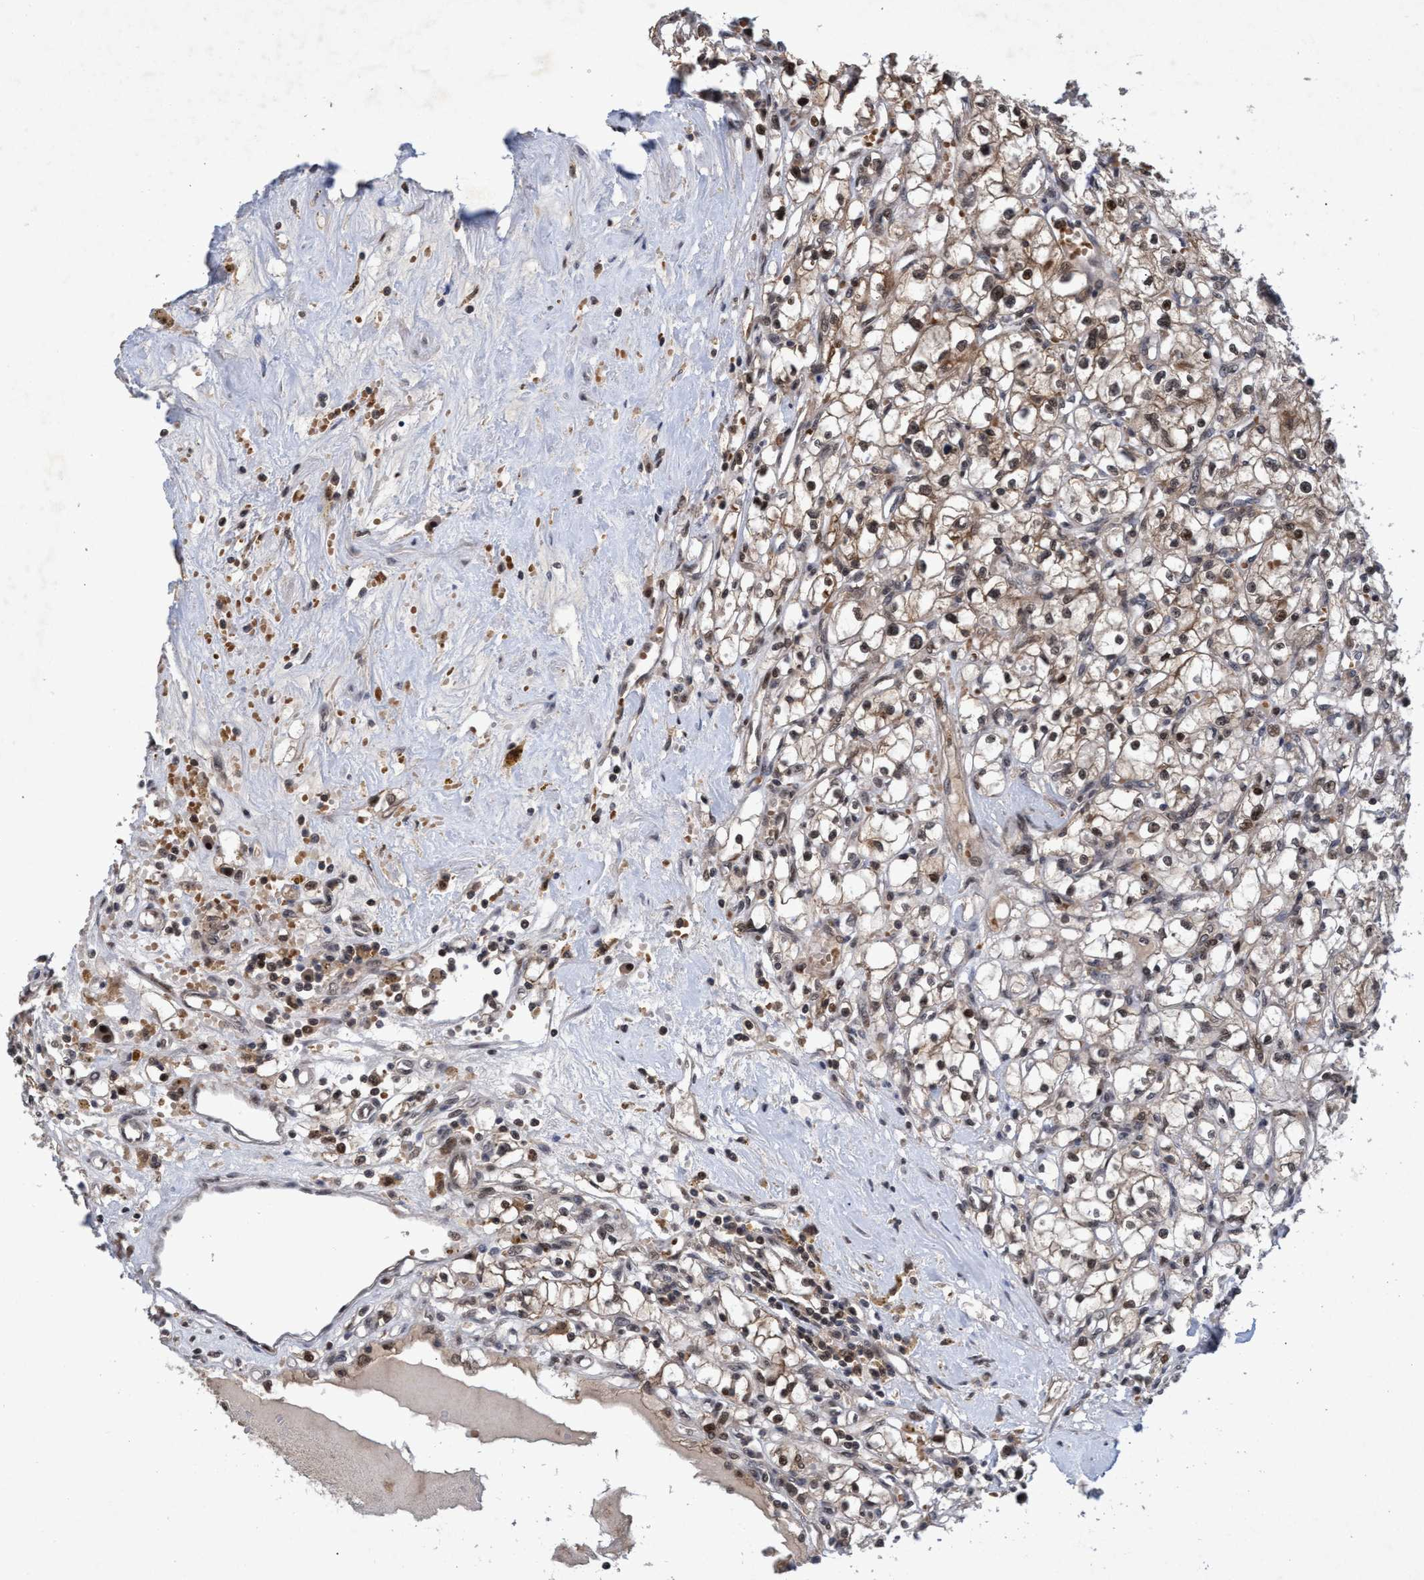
{"staining": {"intensity": "moderate", "quantity": ">75%", "location": "cytoplasmic/membranous,nuclear"}, "tissue": "renal cancer", "cell_type": "Tumor cells", "image_type": "cancer", "snomed": [{"axis": "morphology", "description": "Adenocarcinoma, NOS"}, {"axis": "topography", "description": "Kidney"}], "caption": "Immunohistochemistry (DAB (3,3'-diaminobenzidine)) staining of human adenocarcinoma (renal) reveals moderate cytoplasmic/membranous and nuclear protein staining in approximately >75% of tumor cells.", "gene": "GTF2F1", "patient": {"sex": "male", "age": 56}}